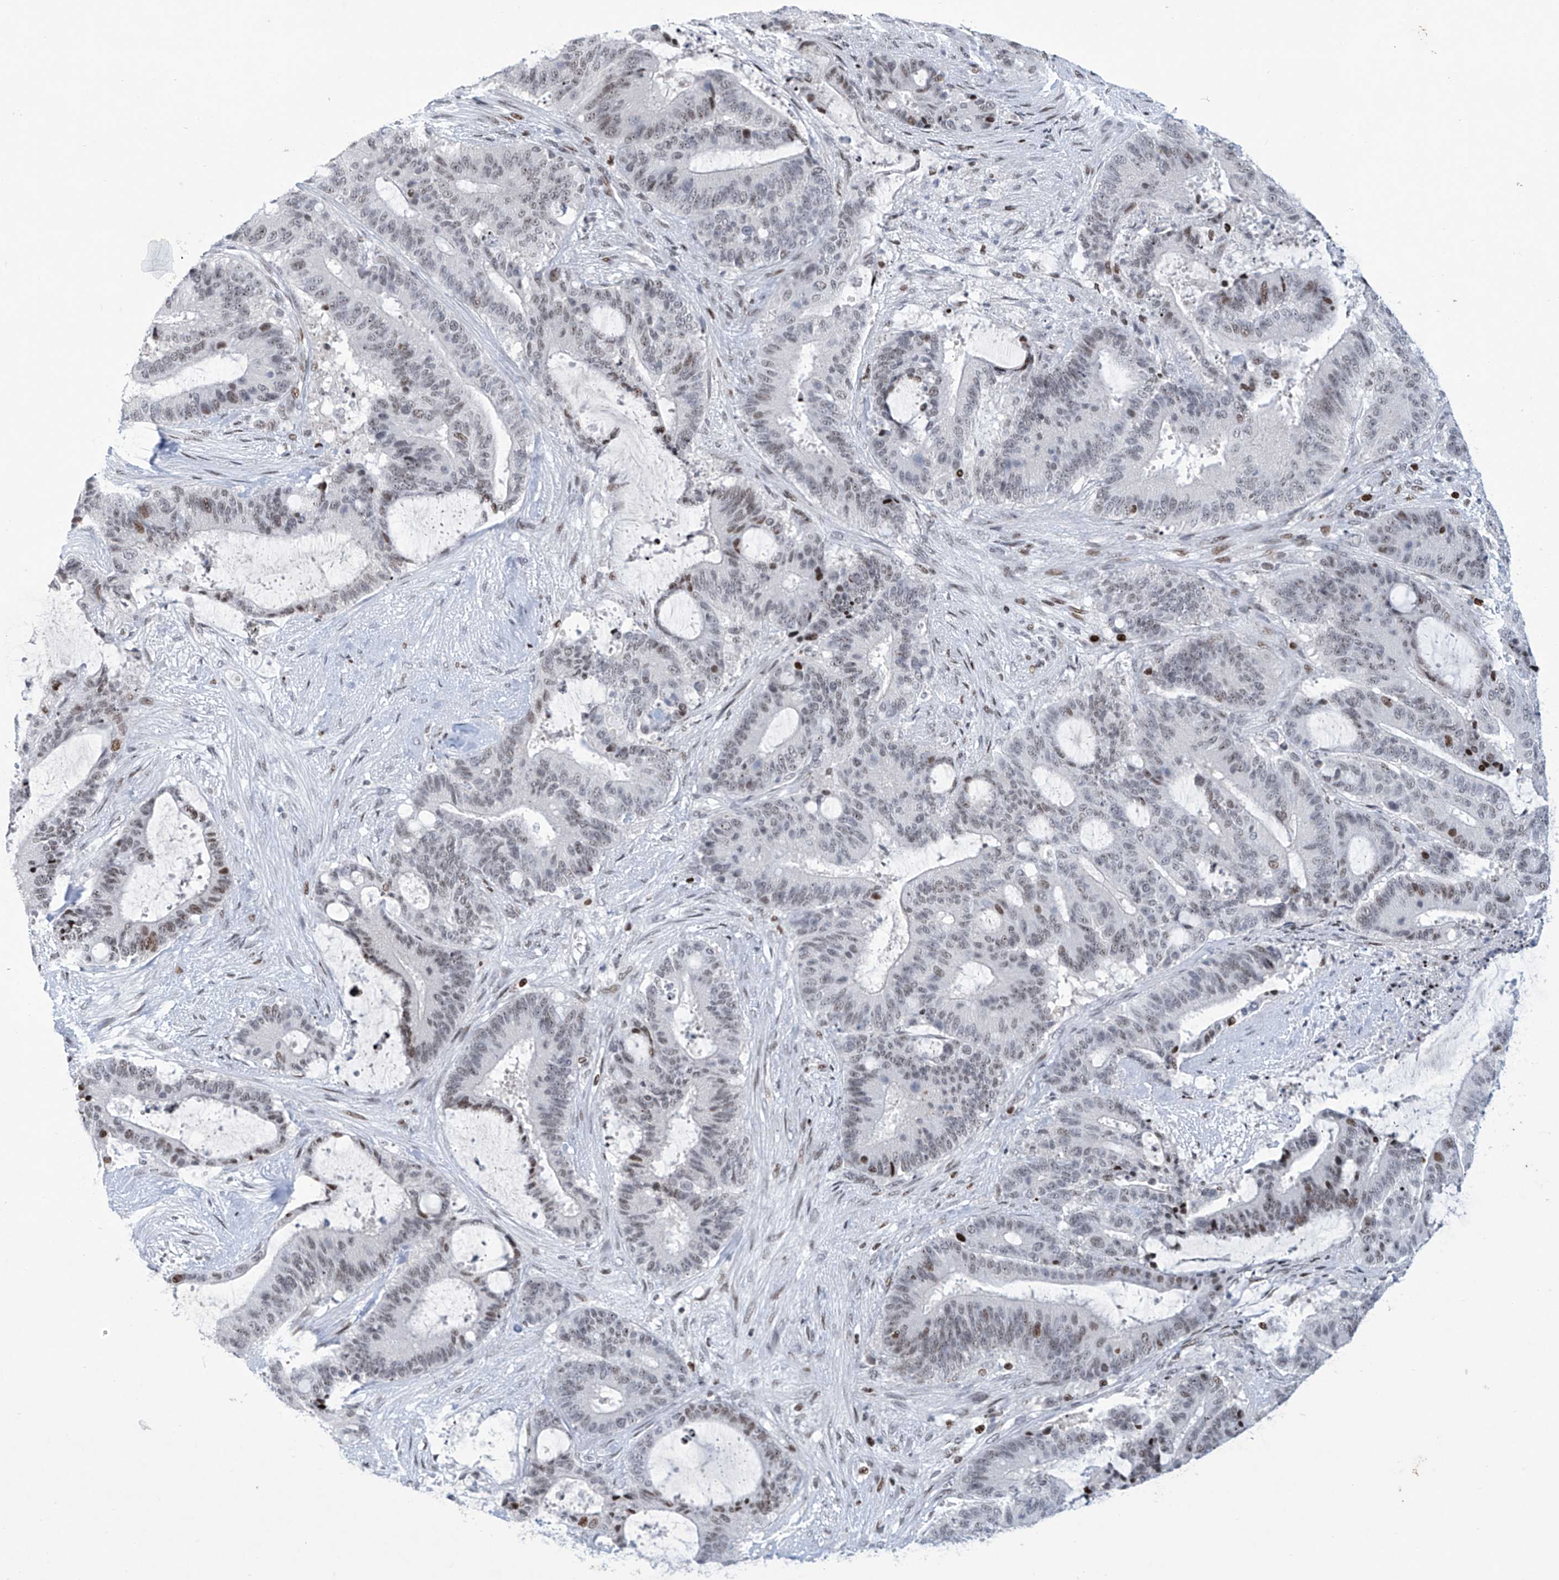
{"staining": {"intensity": "moderate", "quantity": "<25%", "location": "nuclear"}, "tissue": "liver cancer", "cell_type": "Tumor cells", "image_type": "cancer", "snomed": [{"axis": "morphology", "description": "Normal tissue, NOS"}, {"axis": "morphology", "description": "Cholangiocarcinoma"}, {"axis": "topography", "description": "Liver"}, {"axis": "topography", "description": "Peripheral nerve tissue"}], "caption": "Immunohistochemical staining of human liver cancer (cholangiocarcinoma) shows low levels of moderate nuclear expression in about <25% of tumor cells.", "gene": "RFX7", "patient": {"sex": "female", "age": 73}}